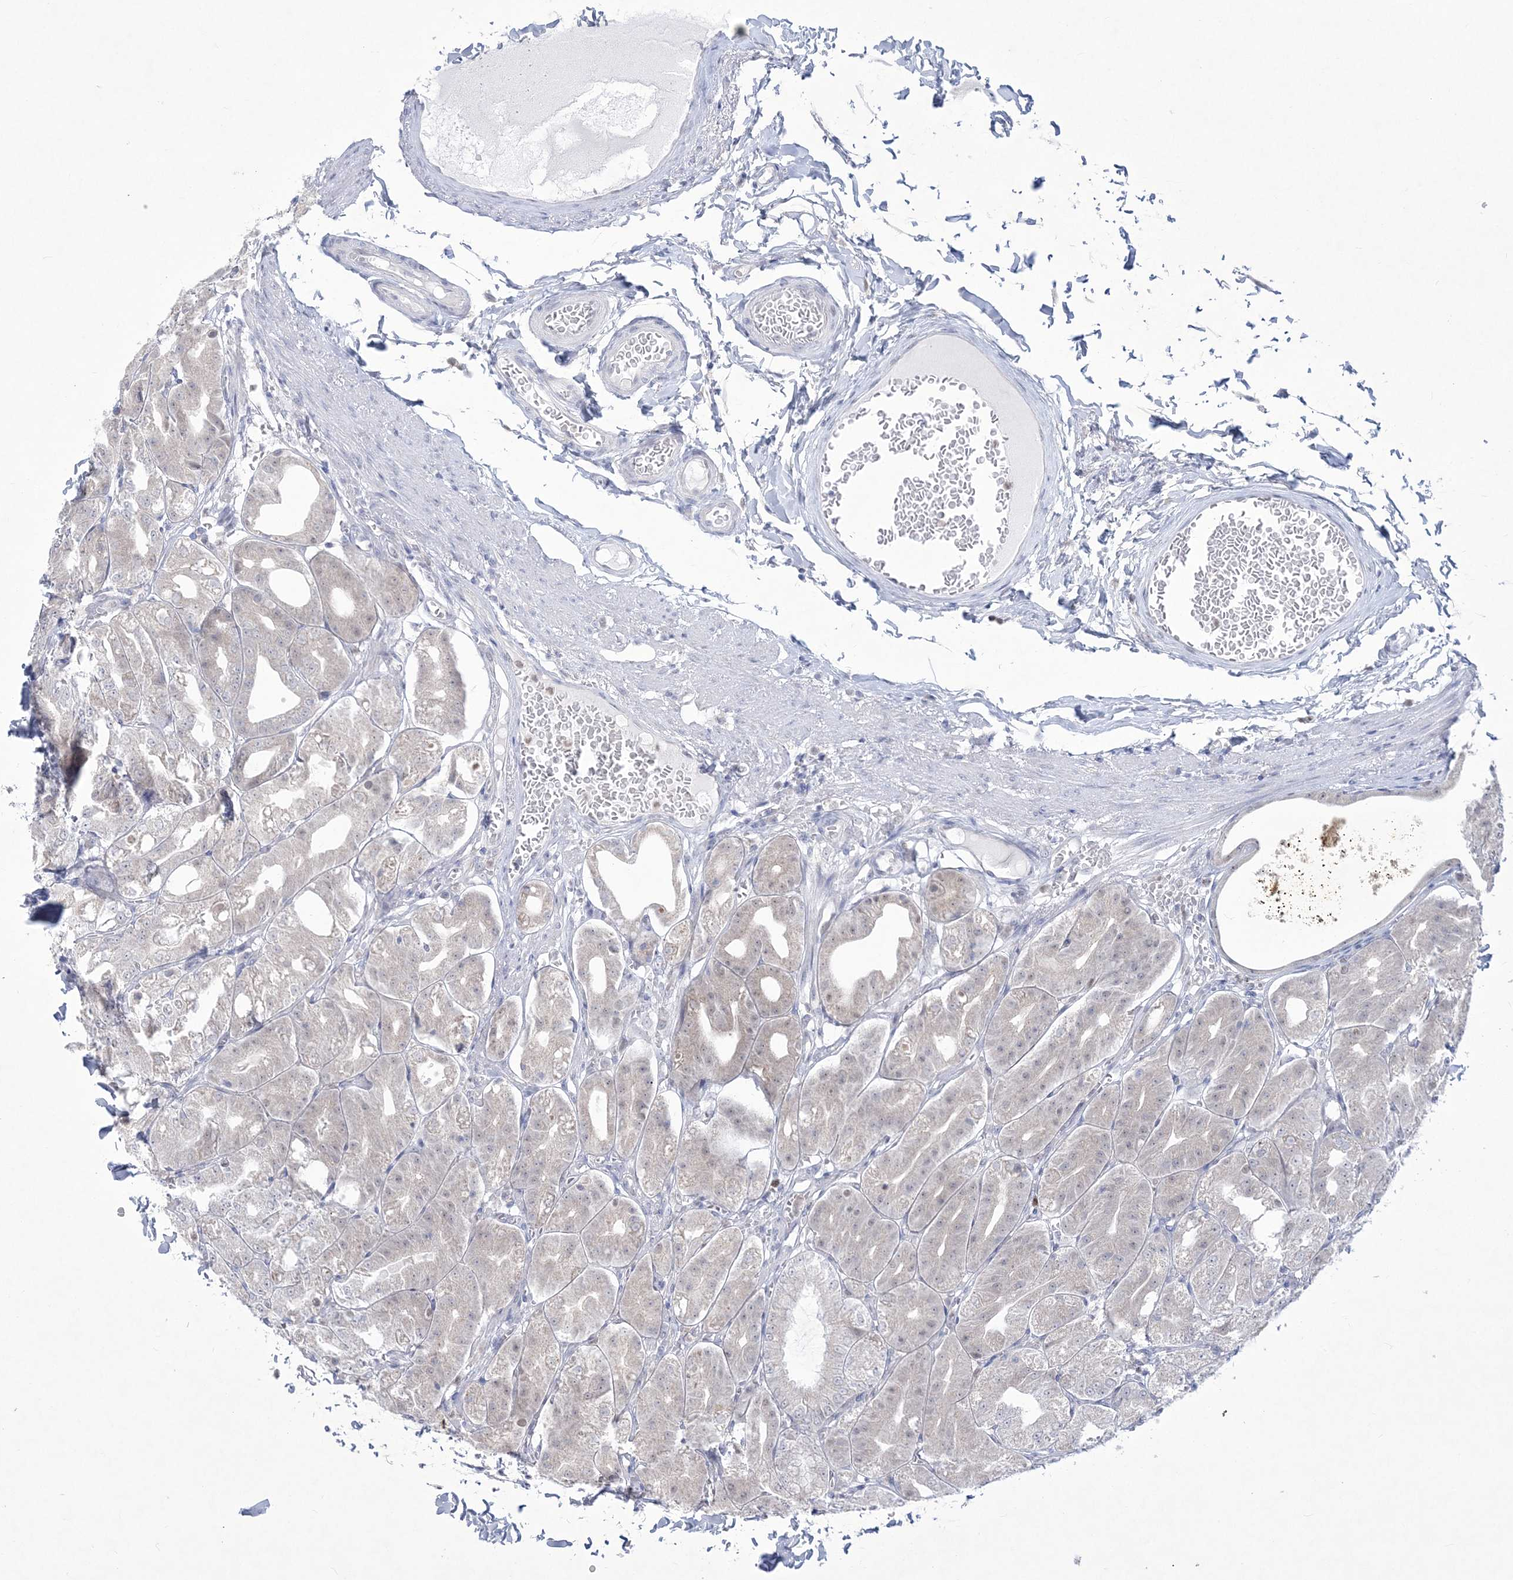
{"staining": {"intensity": "negative", "quantity": "none", "location": "none"}, "tissue": "stomach", "cell_type": "Glandular cells", "image_type": "normal", "snomed": [{"axis": "morphology", "description": "Normal tissue, NOS"}, {"axis": "topography", "description": "Stomach, lower"}], "caption": "Histopathology image shows no significant protein expression in glandular cells of unremarkable stomach. (Immunohistochemistry (ihc), brightfield microscopy, high magnification).", "gene": "WDR27", "patient": {"sex": "male", "age": 71}}